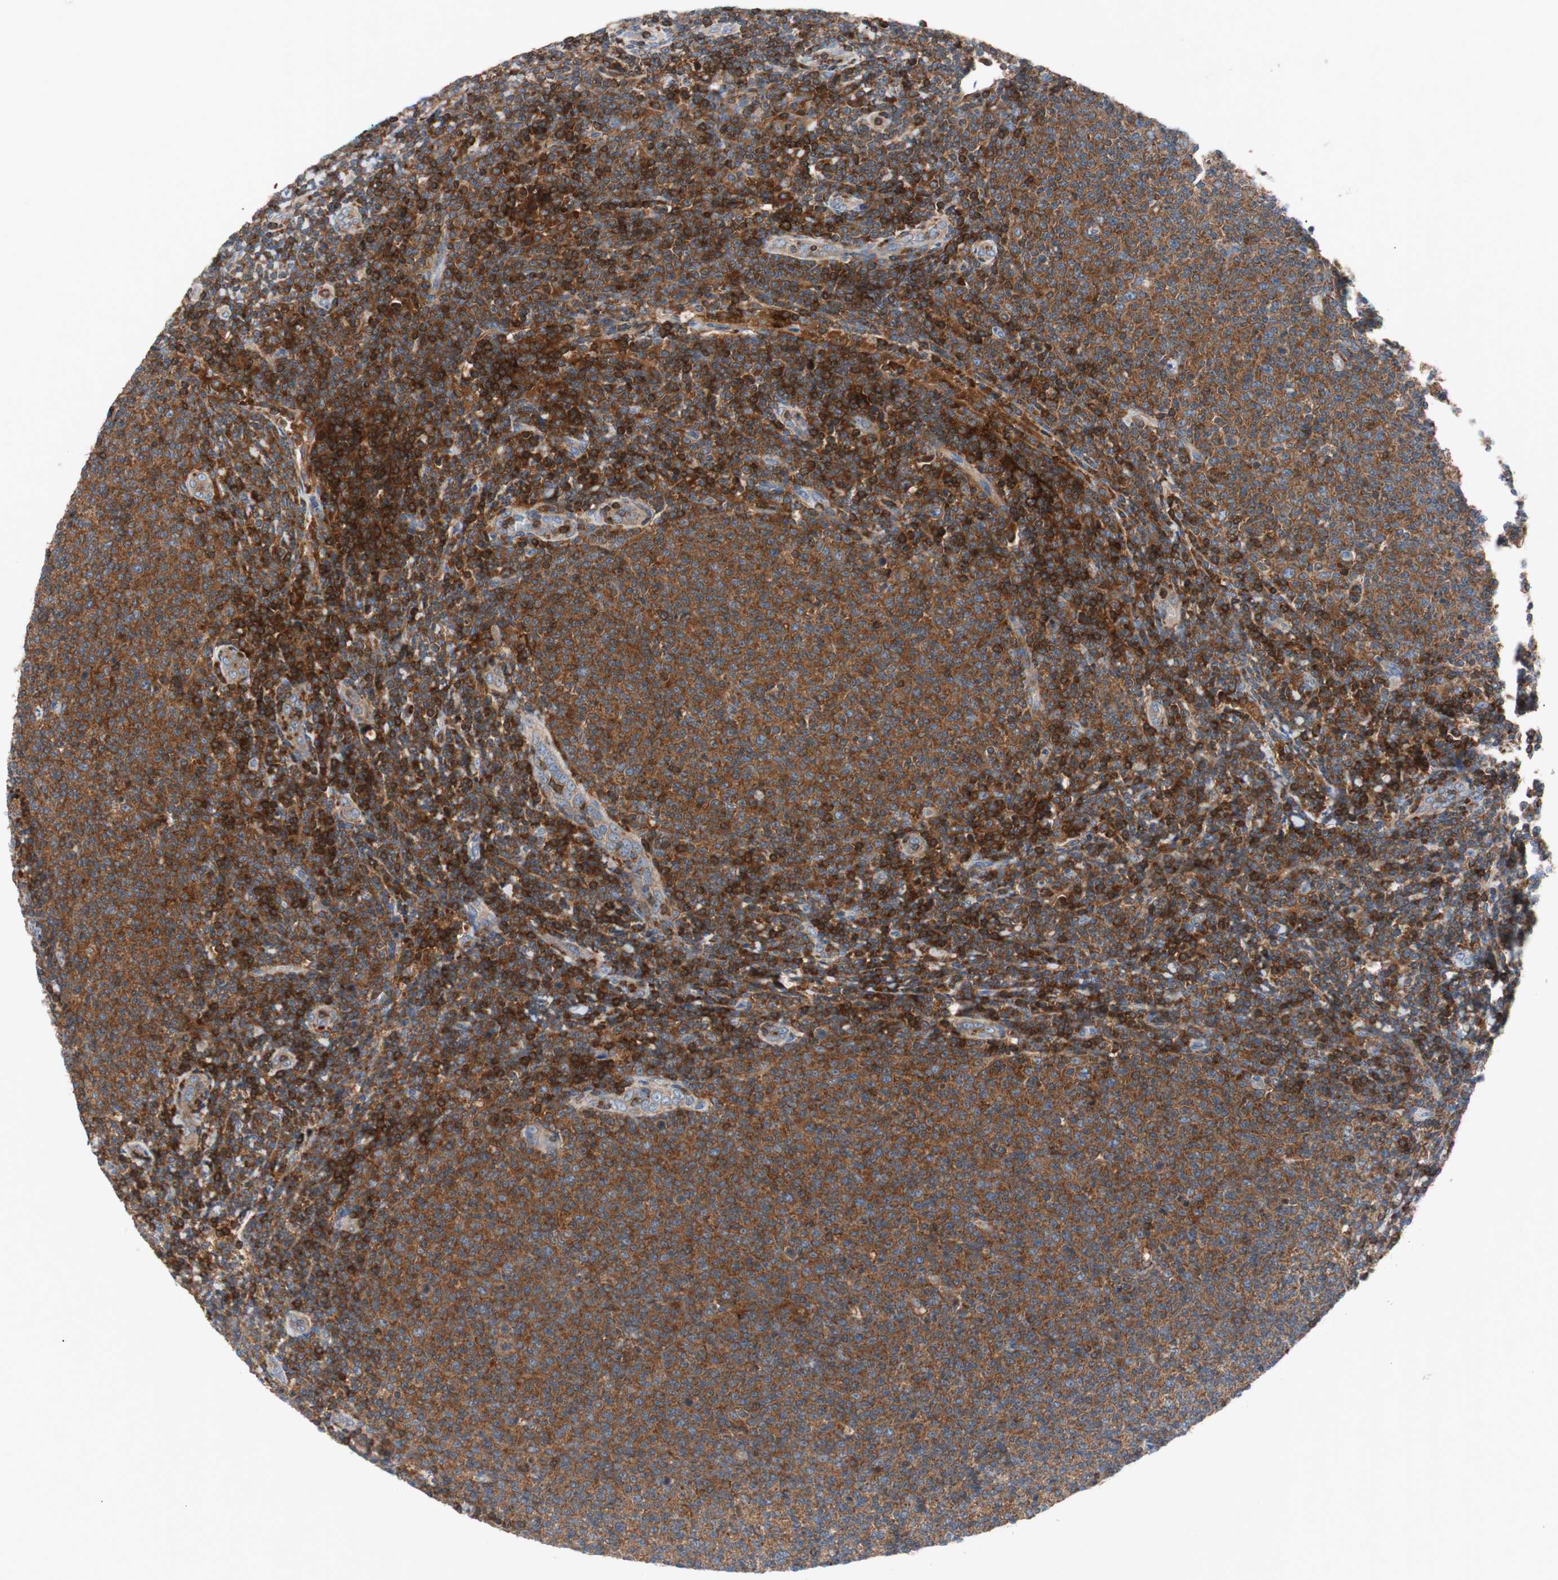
{"staining": {"intensity": "strong", "quantity": ">75%", "location": "cytoplasmic/membranous"}, "tissue": "lymphoma", "cell_type": "Tumor cells", "image_type": "cancer", "snomed": [{"axis": "morphology", "description": "Malignant lymphoma, non-Hodgkin's type, Low grade"}, {"axis": "topography", "description": "Lymph node"}], "caption": "The immunohistochemical stain labels strong cytoplasmic/membranous positivity in tumor cells of low-grade malignant lymphoma, non-Hodgkin's type tissue.", "gene": "PIK3R1", "patient": {"sex": "male", "age": 66}}